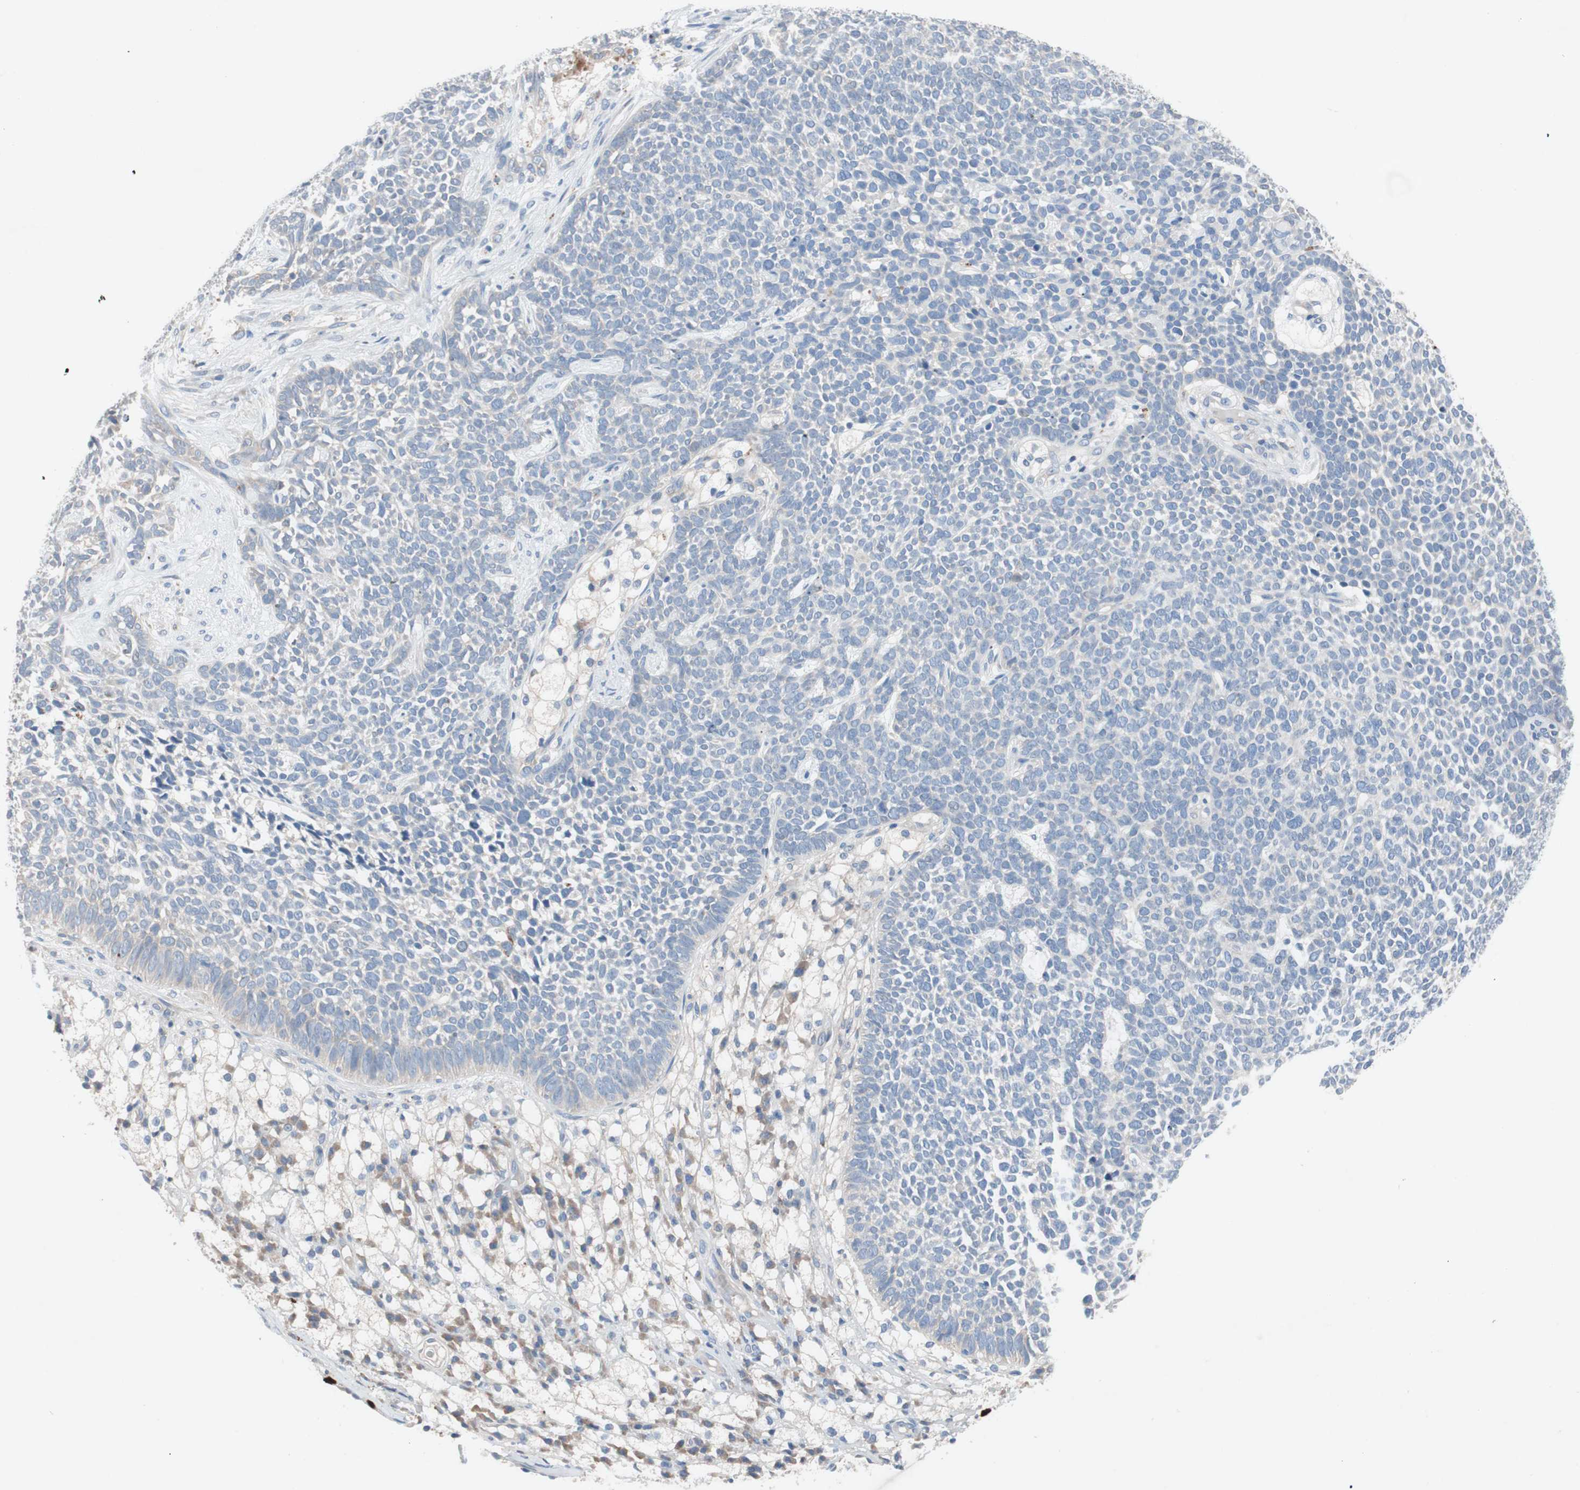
{"staining": {"intensity": "negative", "quantity": "none", "location": "none"}, "tissue": "skin cancer", "cell_type": "Tumor cells", "image_type": "cancer", "snomed": [{"axis": "morphology", "description": "Basal cell carcinoma"}, {"axis": "topography", "description": "Skin"}], "caption": "Skin basal cell carcinoma was stained to show a protein in brown. There is no significant staining in tumor cells. (Brightfield microscopy of DAB immunohistochemistry (IHC) at high magnification).", "gene": "CLEC4D", "patient": {"sex": "female", "age": 84}}